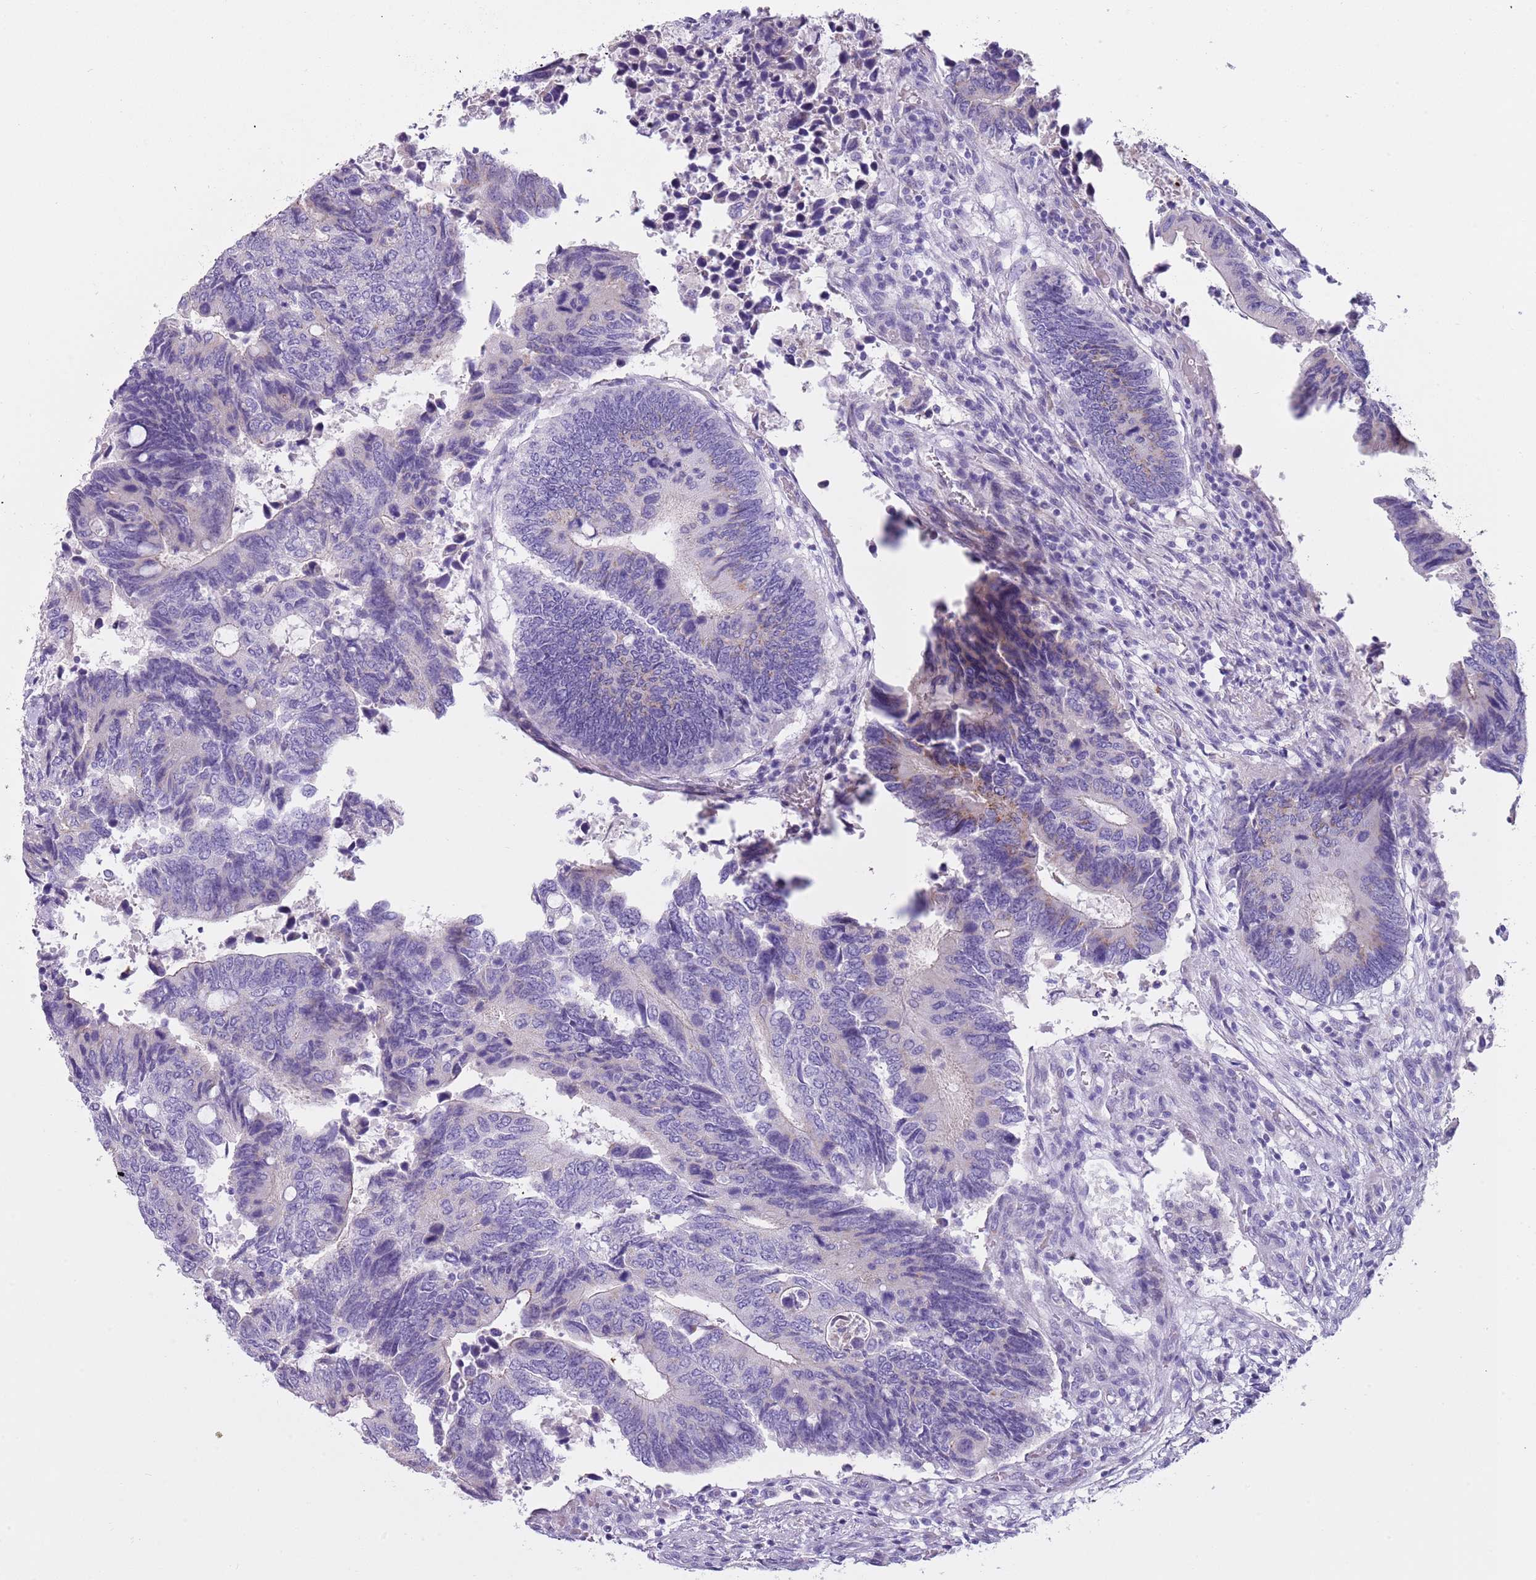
{"staining": {"intensity": "negative", "quantity": "none", "location": "none"}, "tissue": "colorectal cancer", "cell_type": "Tumor cells", "image_type": "cancer", "snomed": [{"axis": "morphology", "description": "Adenocarcinoma, NOS"}, {"axis": "topography", "description": "Colon"}], "caption": "This is an IHC micrograph of colorectal cancer. There is no staining in tumor cells.", "gene": "NBPF6", "patient": {"sex": "male", "age": 87}}